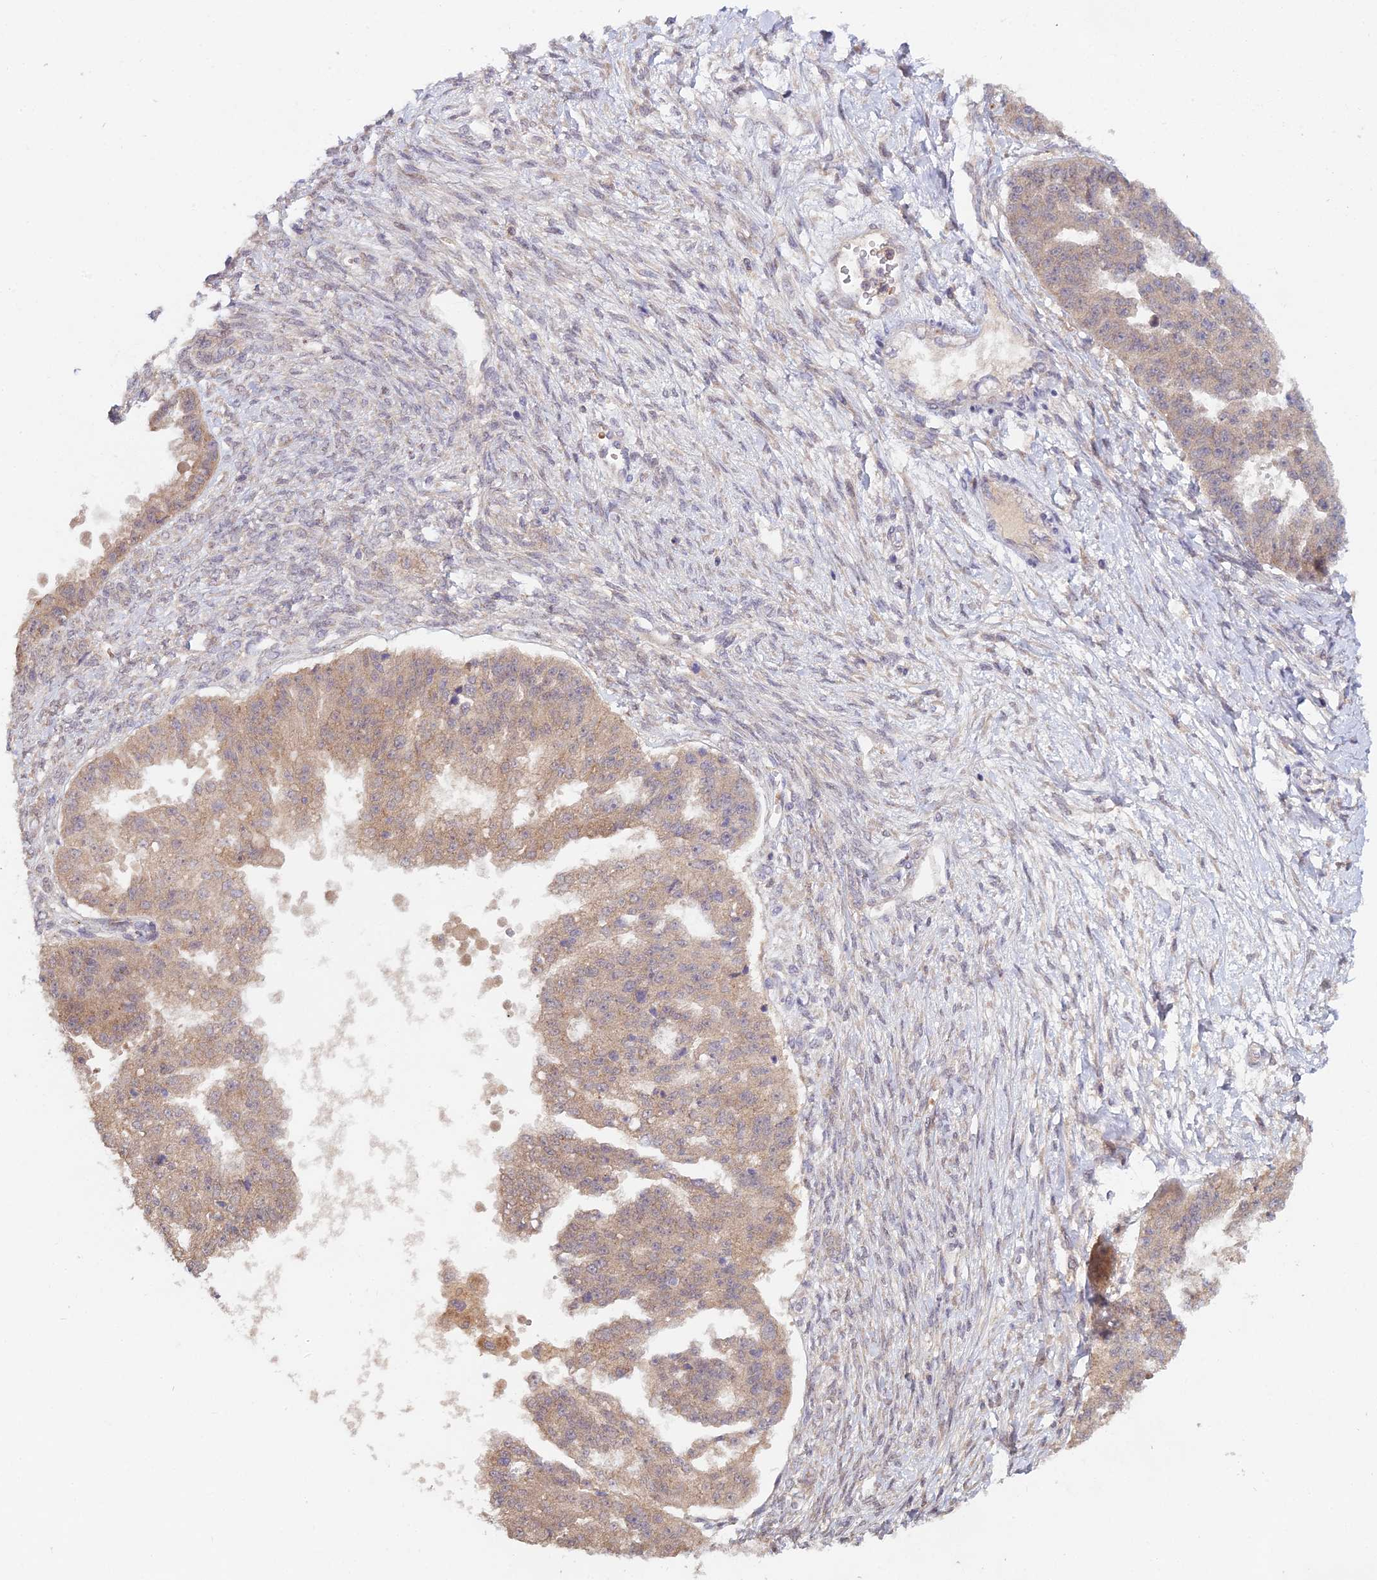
{"staining": {"intensity": "weak", "quantity": ">75%", "location": "cytoplasmic/membranous"}, "tissue": "ovarian cancer", "cell_type": "Tumor cells", "image_type": "cancer", "snomed": [{"axis": "morphology", "description": "Cystadenocarcinoma, serous, NOS"}, {"axis": "topography", "description": "Ovary"}], "caption": "Ovarian cancer stained with immunohistochemistry reveals weak cytoplasmic/membranous expression in about >75% of tumor cells. (DAB (3,3'-diaminobenzidine) = brown stain, brightfield microscopy at high magnification).", "gene": "WDR43", "patient": {"sex": "female", "age": 58}}